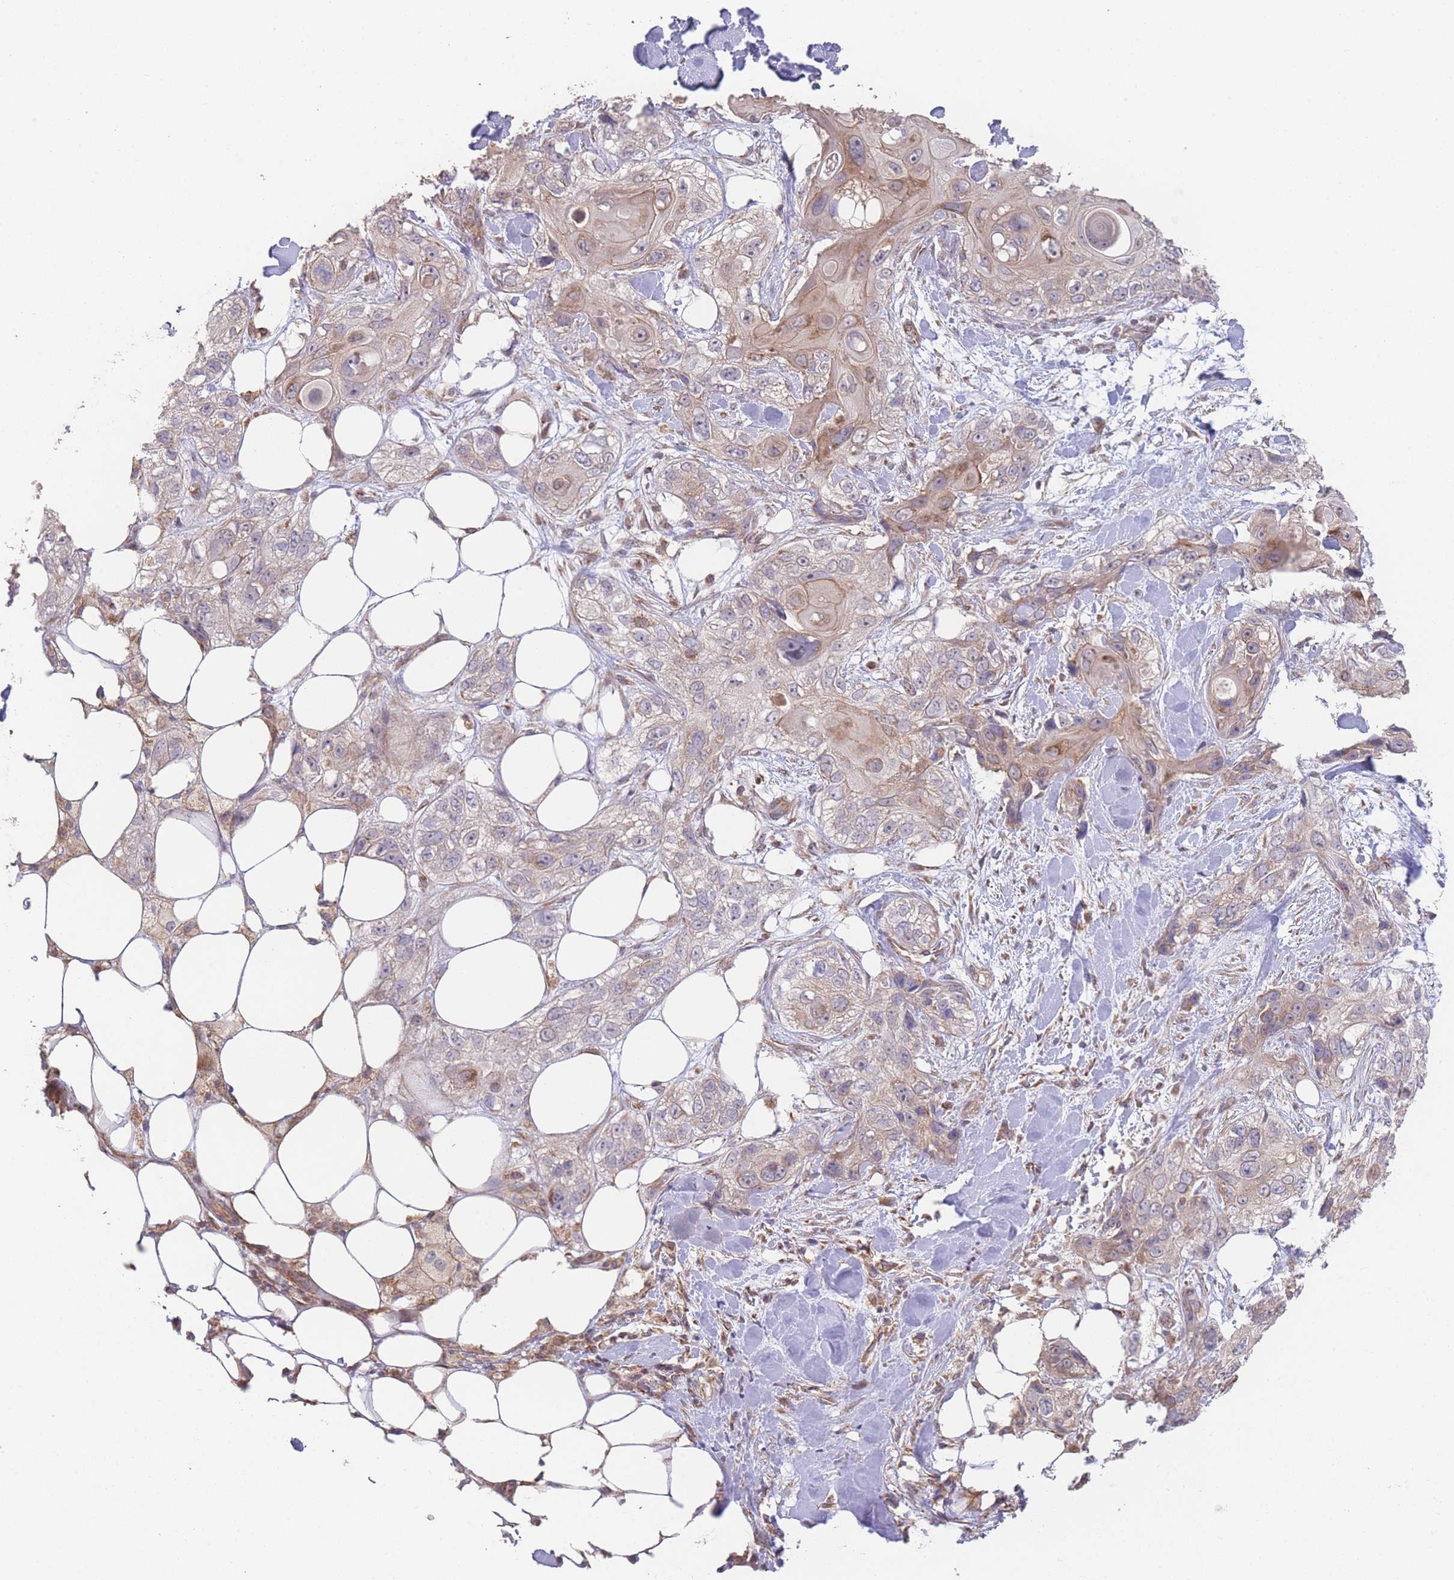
{"staining": {"intensity": "moderate", "quantity": ">75%", "location": "cytoplasmic/membranous"}, "tissue": "skin cancer", "cell_type": "Tumor cells", "image_type": "cancer", "snomed": [{"axis": "morphology", "description": "Normal tissue, NOS"}, {"axis": "morphology", "description": "Squamous cell carcinoma, NOS"}, {"axis": "topography", "description": "Skin"}], "caption": "The immunohistochemical stain highlights moderate cytoplasmic/membranous staining in tumor cells of skin cancer (squamous cell carcinoma) tissue.", "gene": "PXMP4", "patient": {"sex": "male", "age": 72}}